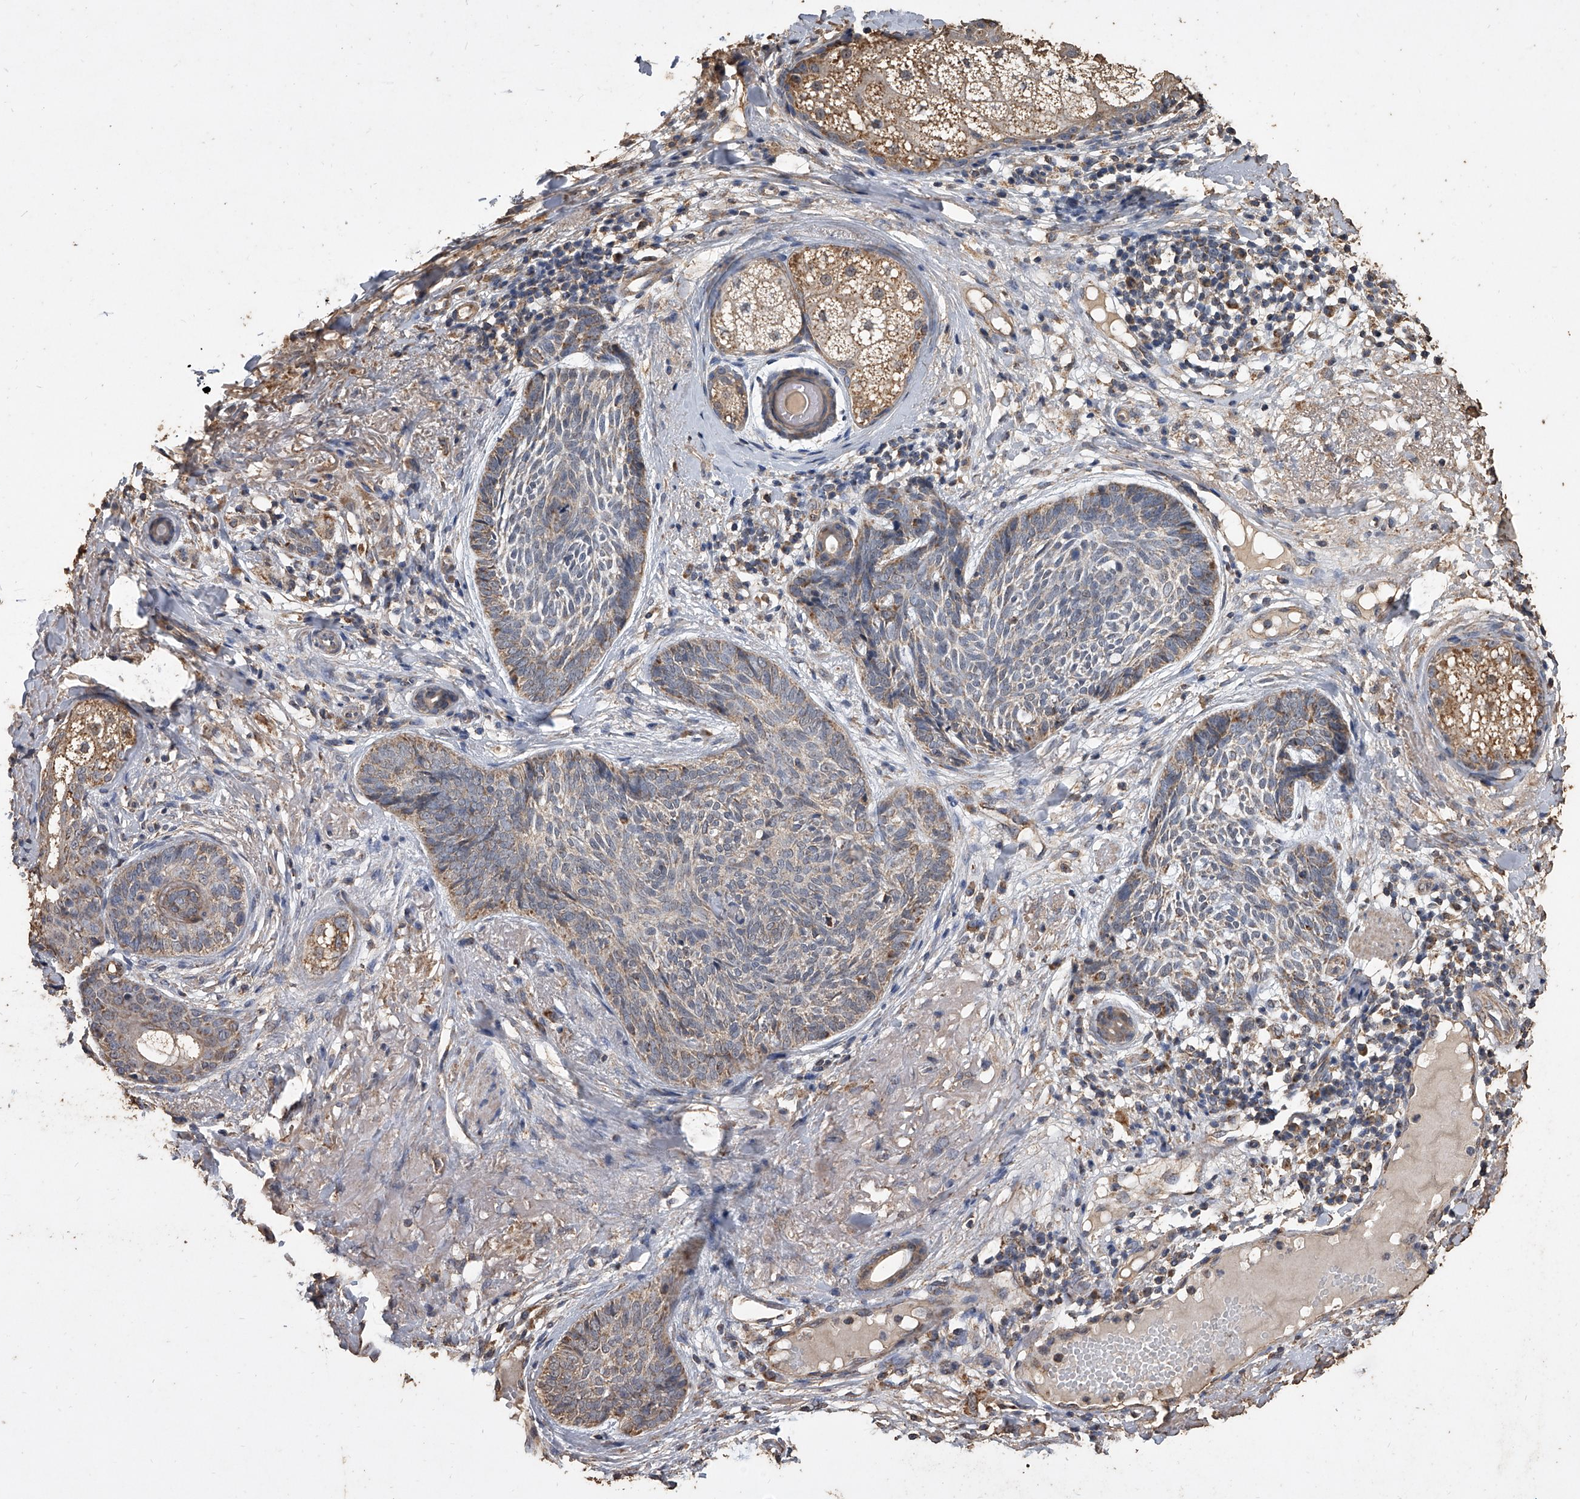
{"staining": {"intensity": "weak", "quantity": "25%-75%", "location": "cytoplasmic/membranous"}, "tissue": "skin cancer", "cell_type": "Tumor cells", "image_type": "cancer", "snomed": [{"axis": "morphology", "description": "Basal cell carcinoma"}, {"axis": "topography", "description": "Skin"}], "caption": "Weak cytoplasmic/membranous staining is seen in about 25%-75% of tumor cells in skin basal cell carcinoma.", "gene": "MRPL28", "patient": {"sex": "male", "age": 85}}